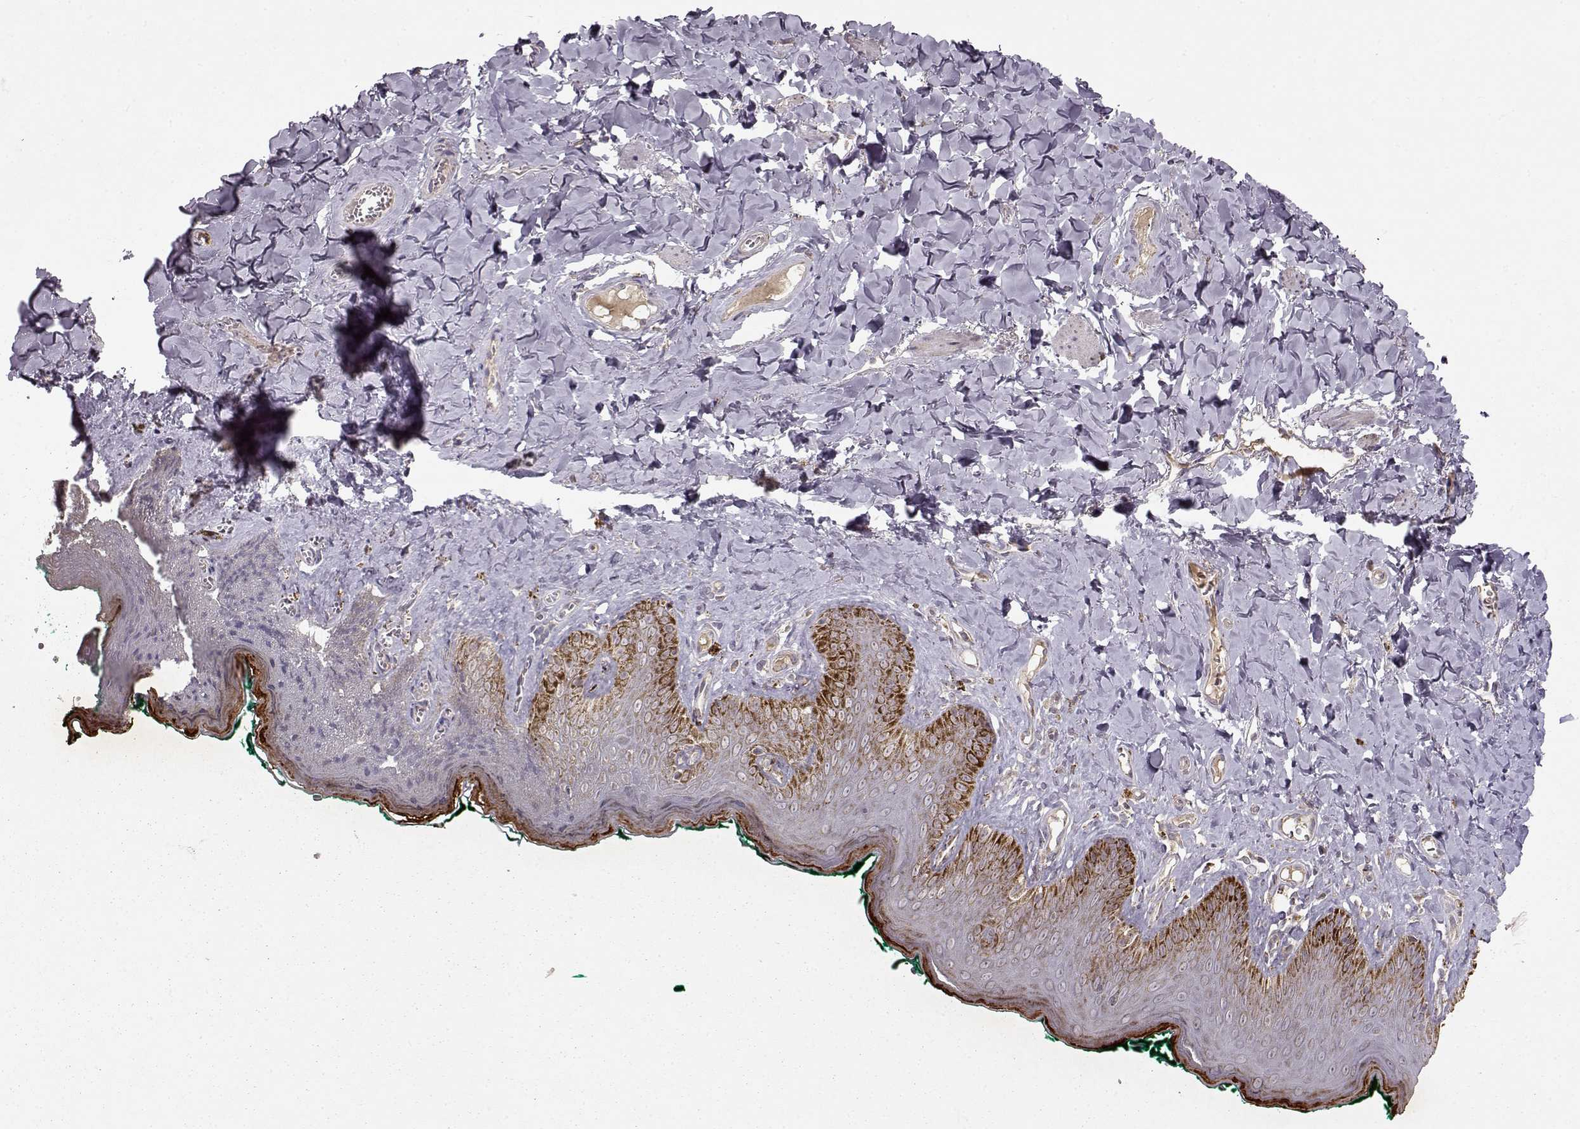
{"staining": {"intensity": "strong", "quantity": ">75%", "location": "cytoplasmic/membranous"}, "tissue": "skin", "cell_type": "Epidermal cells", "image_type": "normal", "snomed": [{"axis": "morphology", "description": "Normal tissue, NOS"}, {"axis": "topography", "description": "Vulva"}], "caption": "Human skin stained with a brown dye shows strong cytoplasmic/membranous positive positivity in about >75% of epidermal cells.", "gene": "CMTM3", "patient": {"sex": "female", "age": 66}}